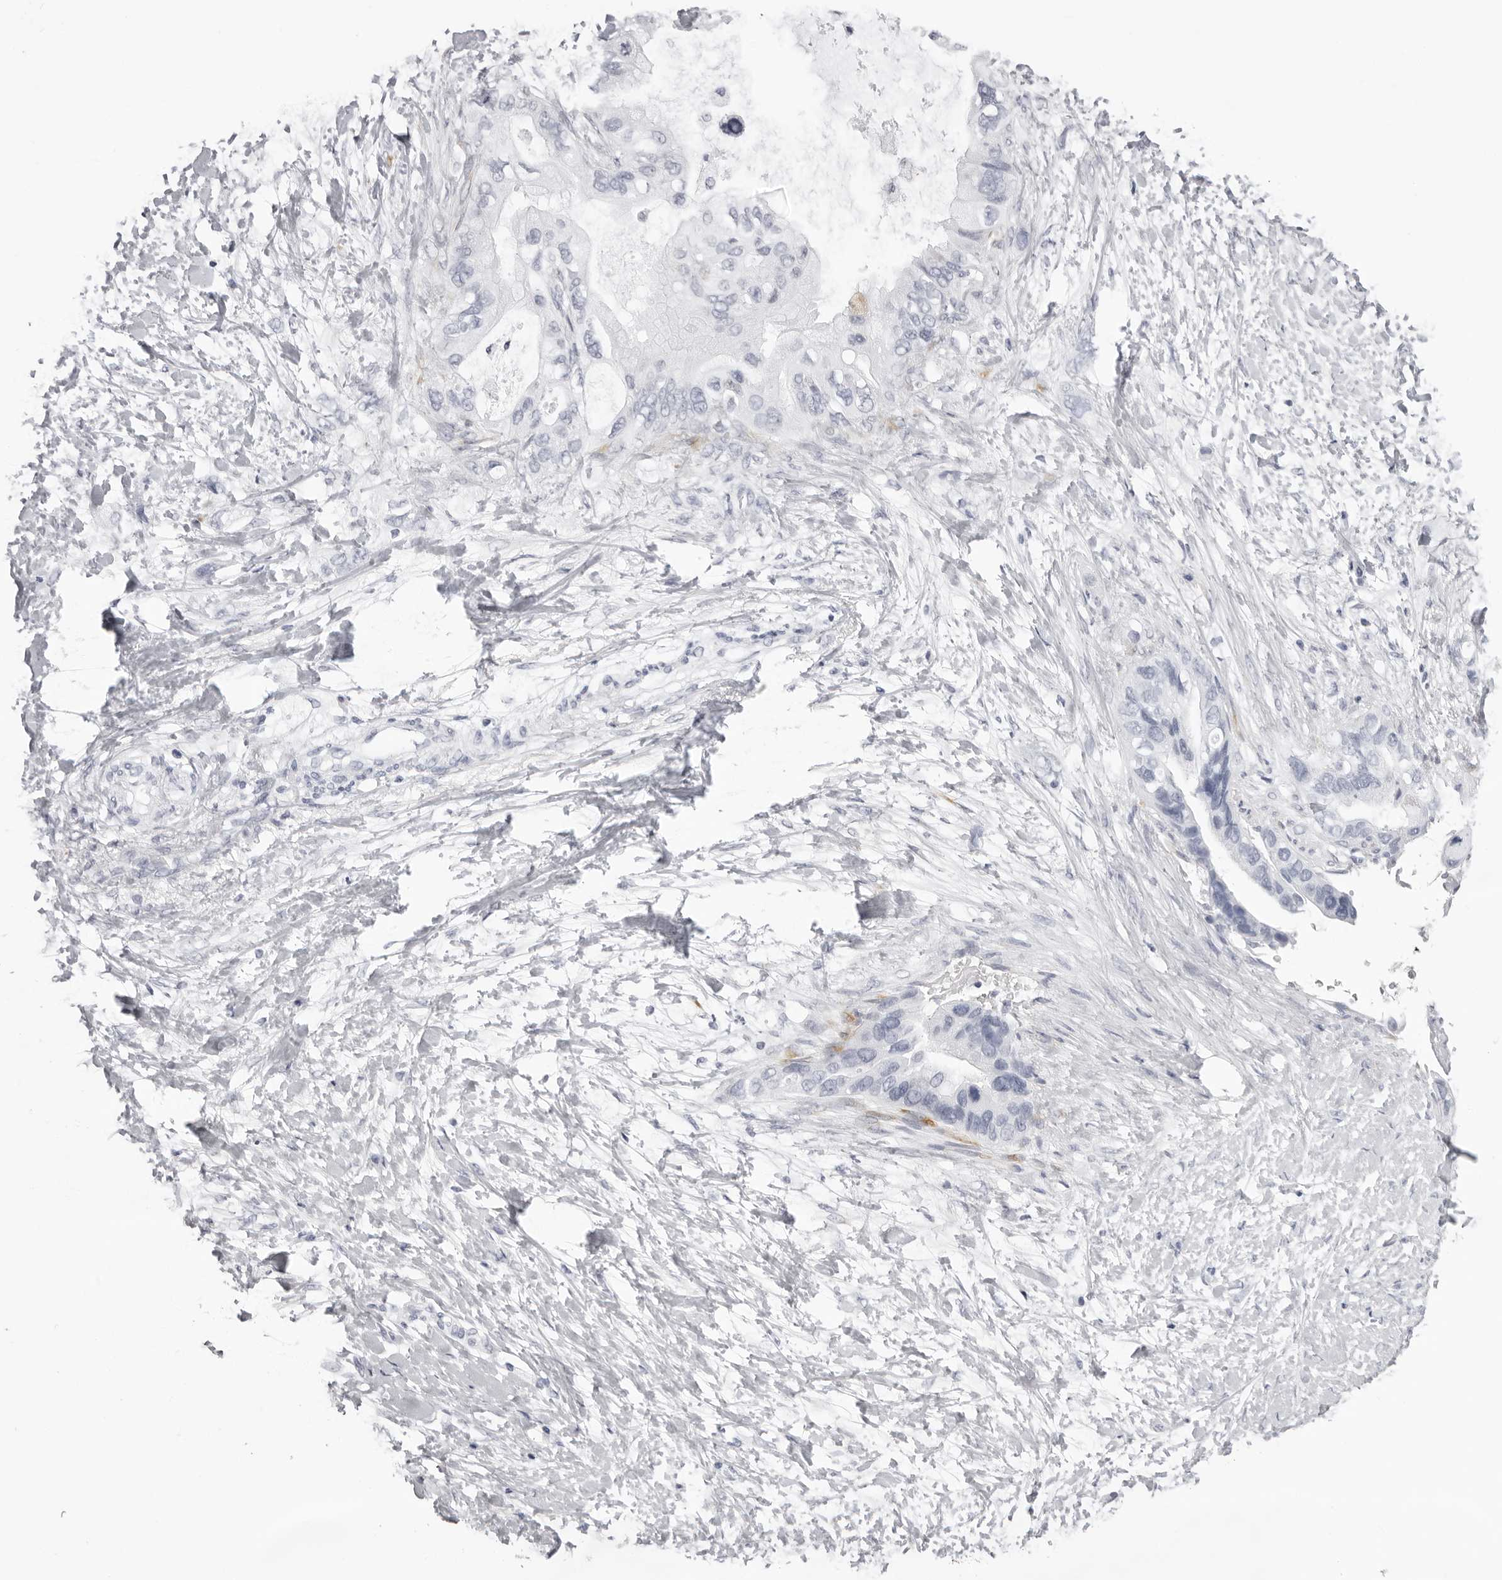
{"staining": {"intensity": "negative", "quantity": "none", "location": "none"}, "tissue": "pancreatic cancer", "cell_type": "Tumor cells", "image_type": "cancer", "snomed": [{"axis": "morphology", "description": "Adenocarcinoma, NOS"}, {"axis": "topography", "description": "Pancreas"}], "caption": "Immunohistochemistry of human pancreatic cancer (adenocarcinoma) reveals no staining in tumor cells. (DAB IHC visualized using brightfield microscopy, high magnification).", "gene": "CST1", "patient": {"sex": "female", "age": 56}}